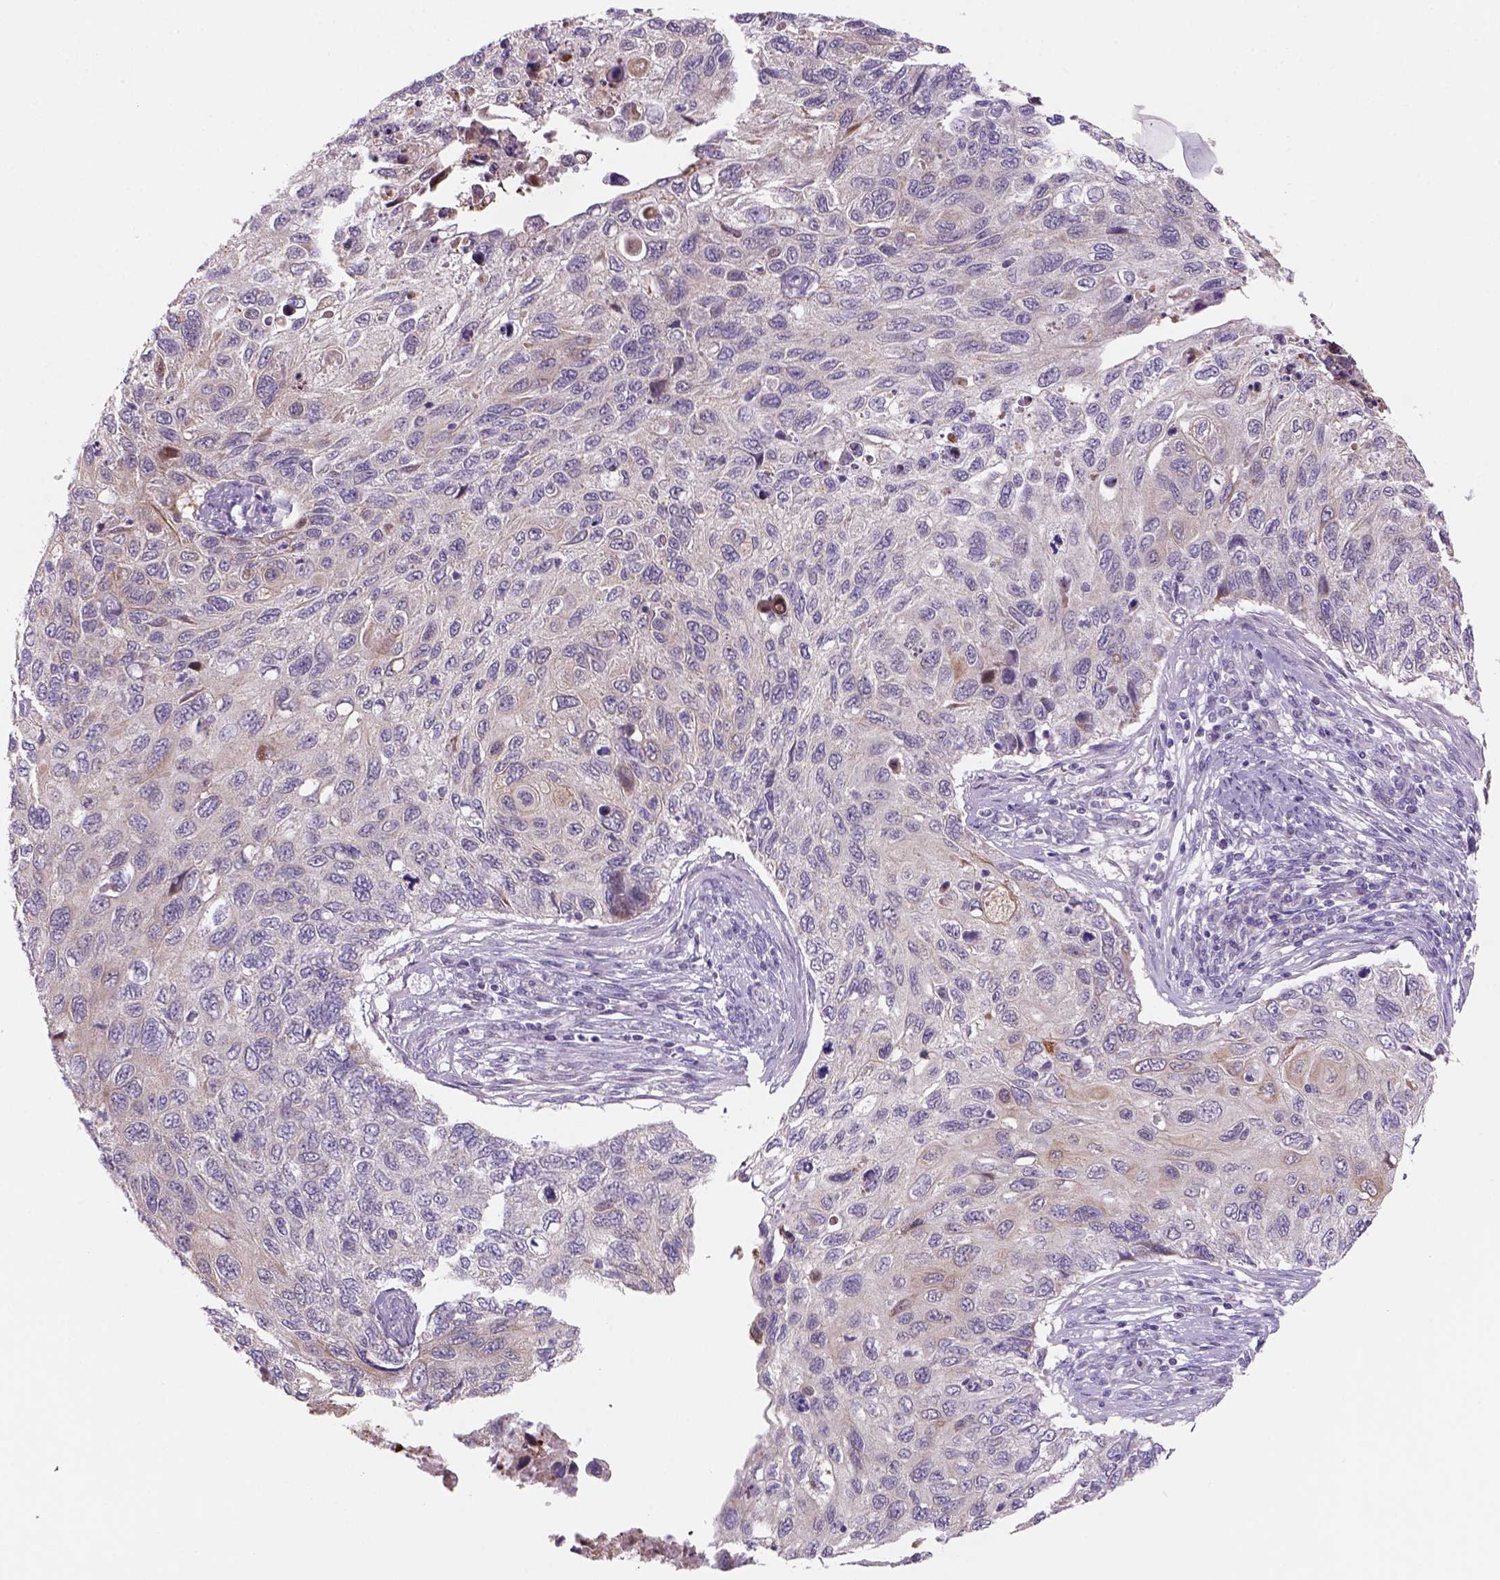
{"staining": {"intensity": "weak", "quantity": "<25%", "location": "cytoplasmic/membranous"}, "tissue": "cervical cancer", "cell_type": "Tumor cells", "image_type": "cancer", "snomed": [{"axis": "morphology", "description": "Squamous cell carcinoma, NOS"}, {"axis": "topography", "description": "Cervix"}], "caption": "Immunohistochemistry (IHC) of human squamous cell carcinoma (cervical) shows no expression in tumor cells.", "gene": "ADGRV1", "patient": {"sex": "female", "age": 70}}